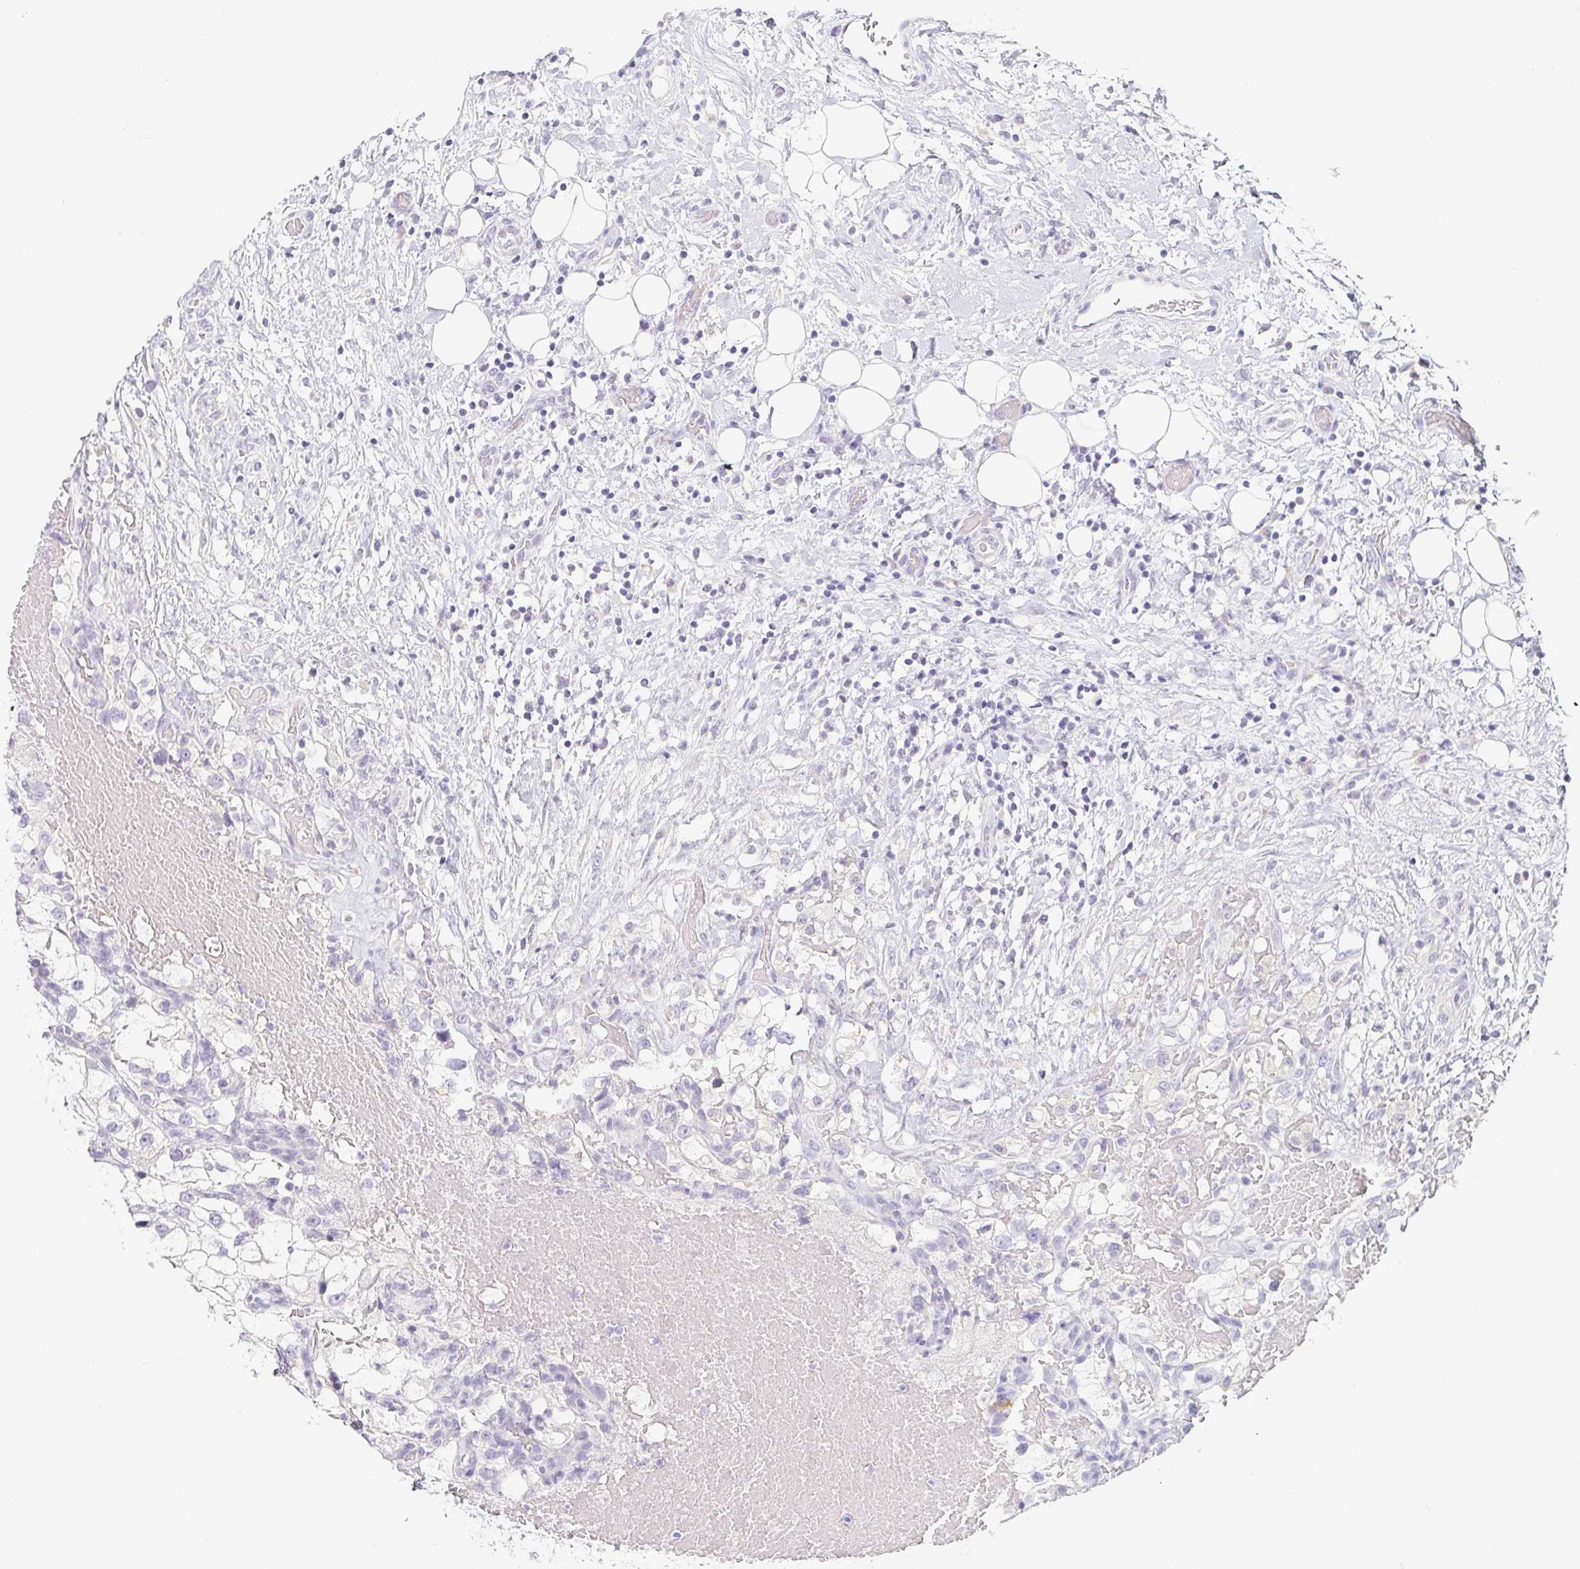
{"staining": {"intensity": "negative", "quantity": "none", "location": "none"}, "tissue": "renal cancer", "cell_type": "Tumor cells", "image_type": "cancer", "snomed": [{"axis": "morphology", "description": "Adenocarcinoma, NOS"}, {"axis": "topography", "description": "Kidney"}], "caption": "Immunohistochemical staining of human renal adenocarcinoma shows no significant positivity in tumor cells.", "gene": "PRR27", "patient": {"sex": "male", "age": 59}}